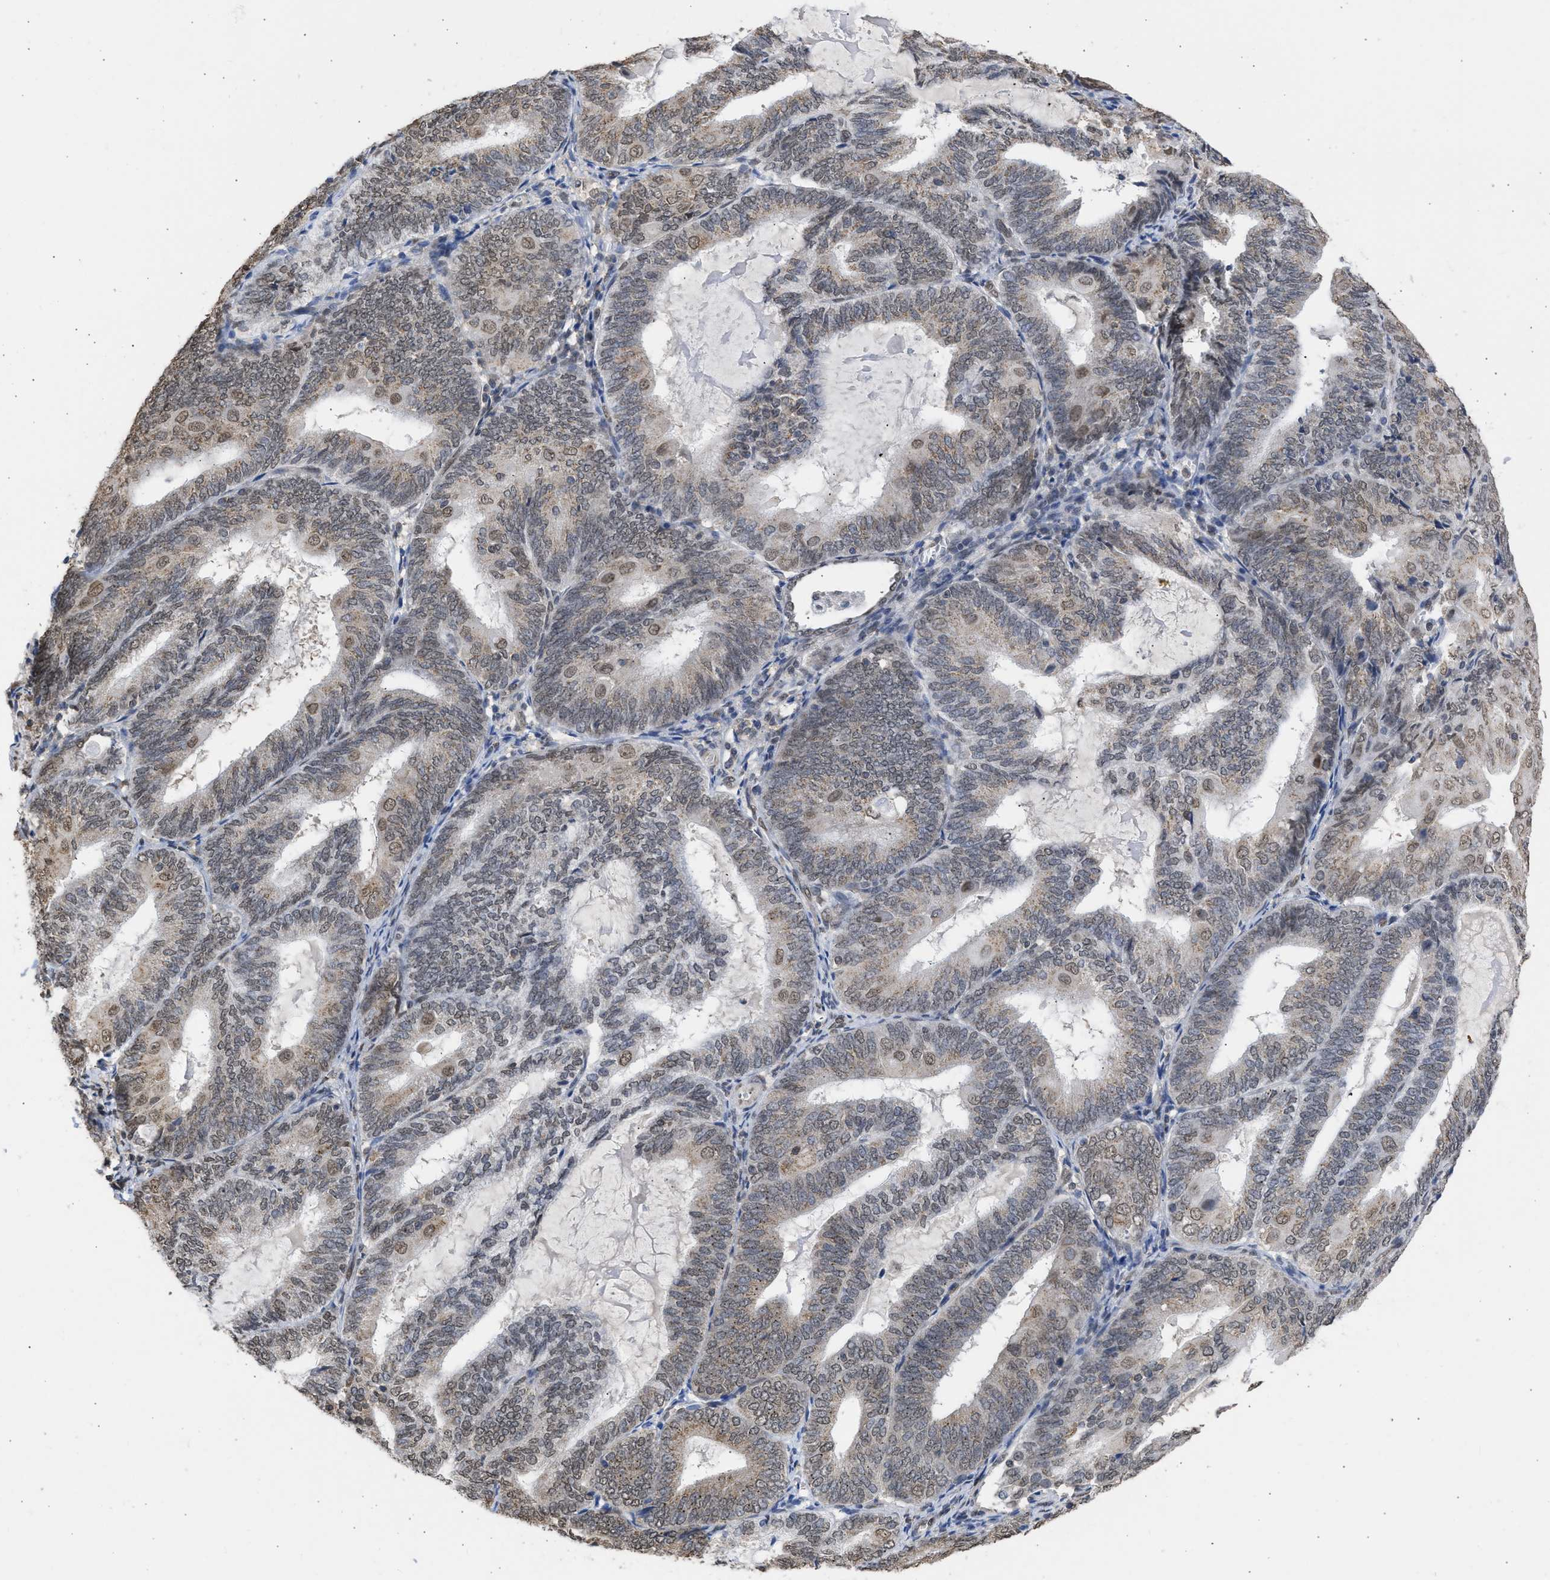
{"staining": {"intensity": "moderate", "quantity": "<25%", "location": "cytoplasmic/membranous,nuclear"}, "tissue": "endometrial cancer", "cell_type": "Tumor cells", "image_type": "cancer", "snomed": [{"axis": "morphology", "description": "Adenocarcinoma, NOS"}, {"axis": "topography", "description": "Endometrium"}], "caption": "Immunohistochemical staining of endometrial adenocarcinoma demonstrates moderate cytoplasmic/membranous and nuclear protein positivity in about <25% of tumor cells.", "gene": "NUP35", "patient": {"sex": "female", "age": 81}}